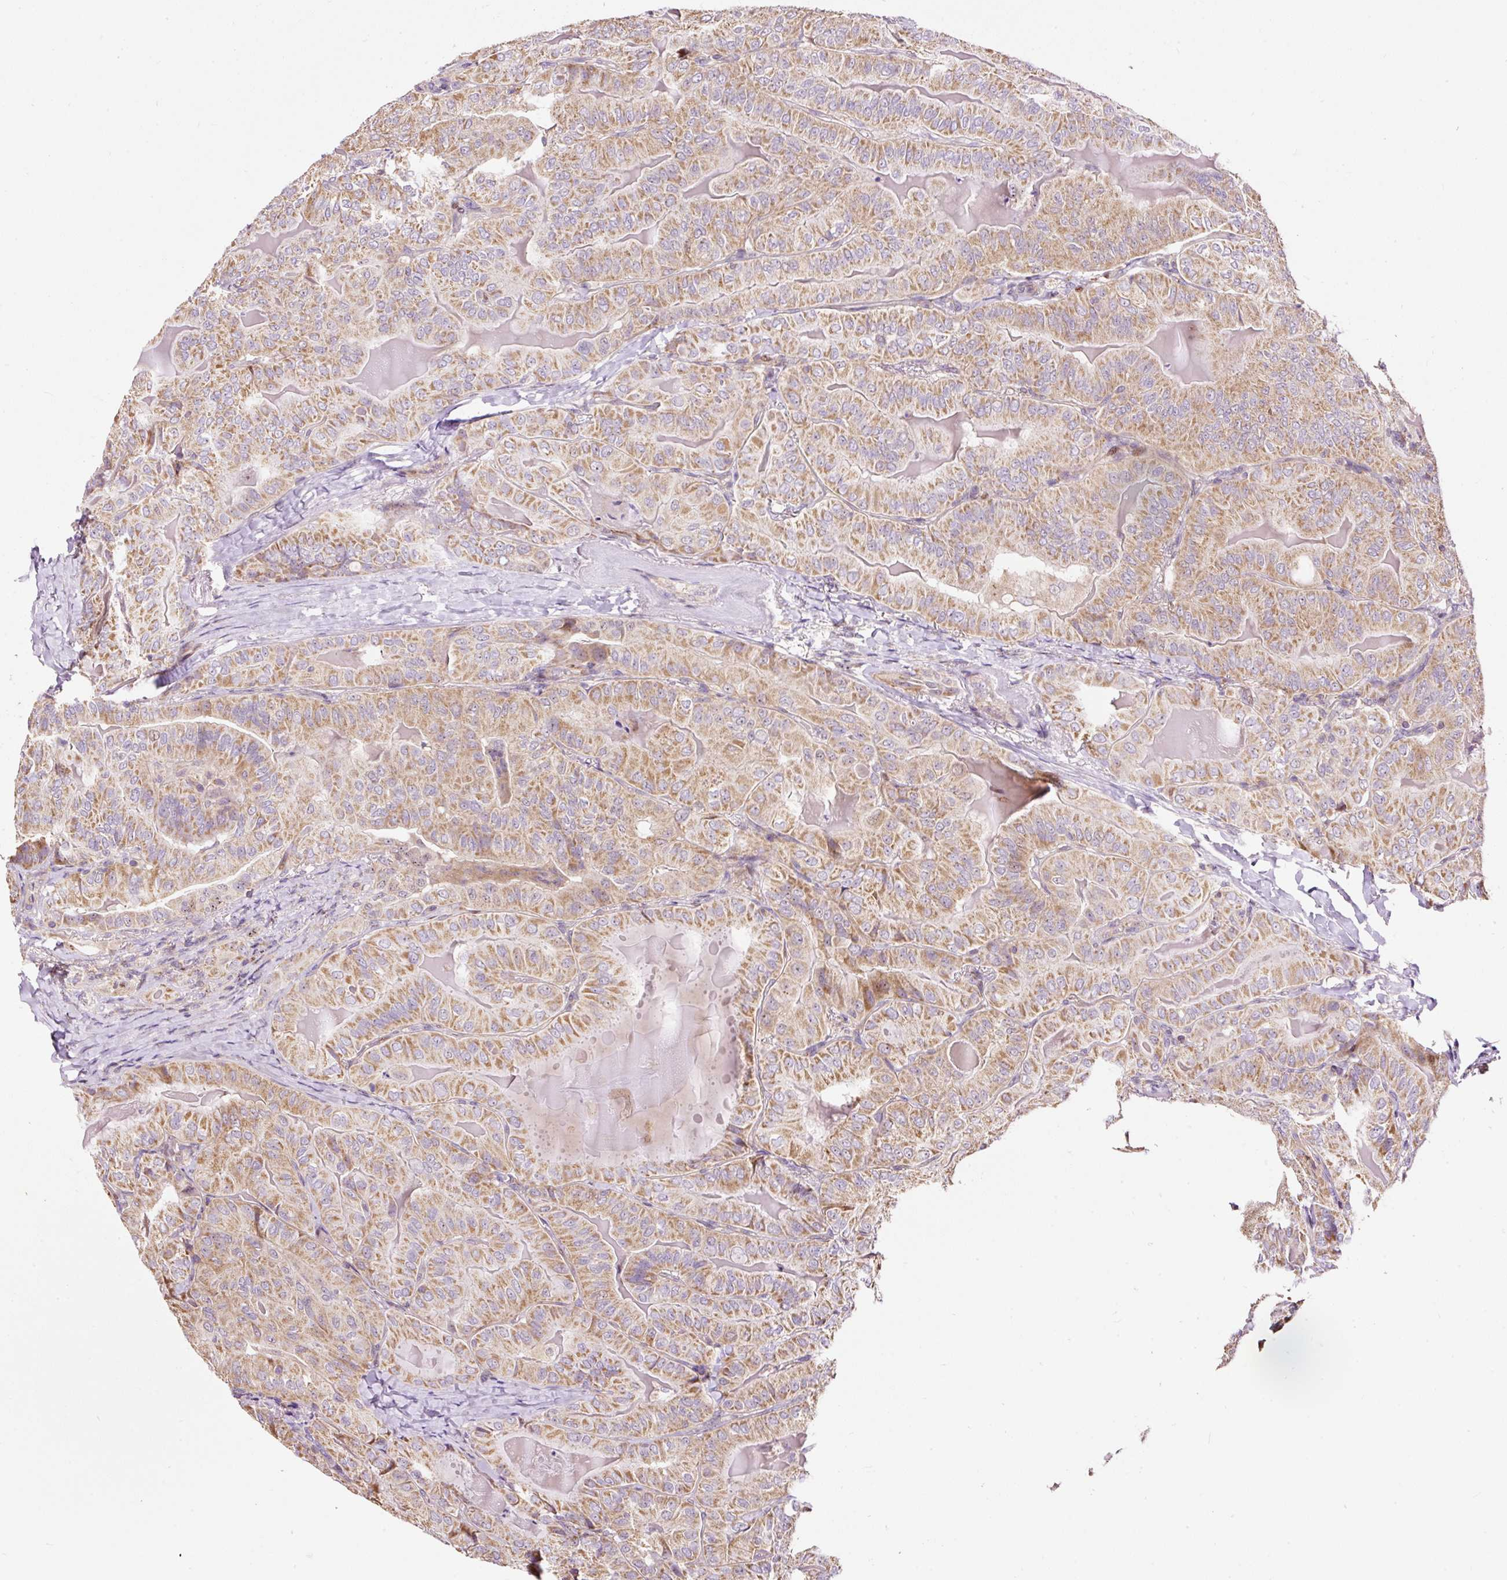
{"staining": {"intensity": "moderate", "quantity": ">75%", "location": "cytoplasmic/membranous"}, "tissue": "thyroid cancer", "cell_type": "Tumor cells", "image_type": "cancer", "snomed": [{"axis": "morphology", "description": "Papillary adenocarcinoma, NOS"}, {"axis": "topography", "description": "Thyroid gland"}], "caption": "Immunohistochemistry of thyroid cancer (papillary adenocarcinoma) exhibits medium levels of moderate cytoplasmic/membranous expression in about >75% of tumor cells.", "gene": "BOLA3", "patient": {"sex": "female", "age": 68}}